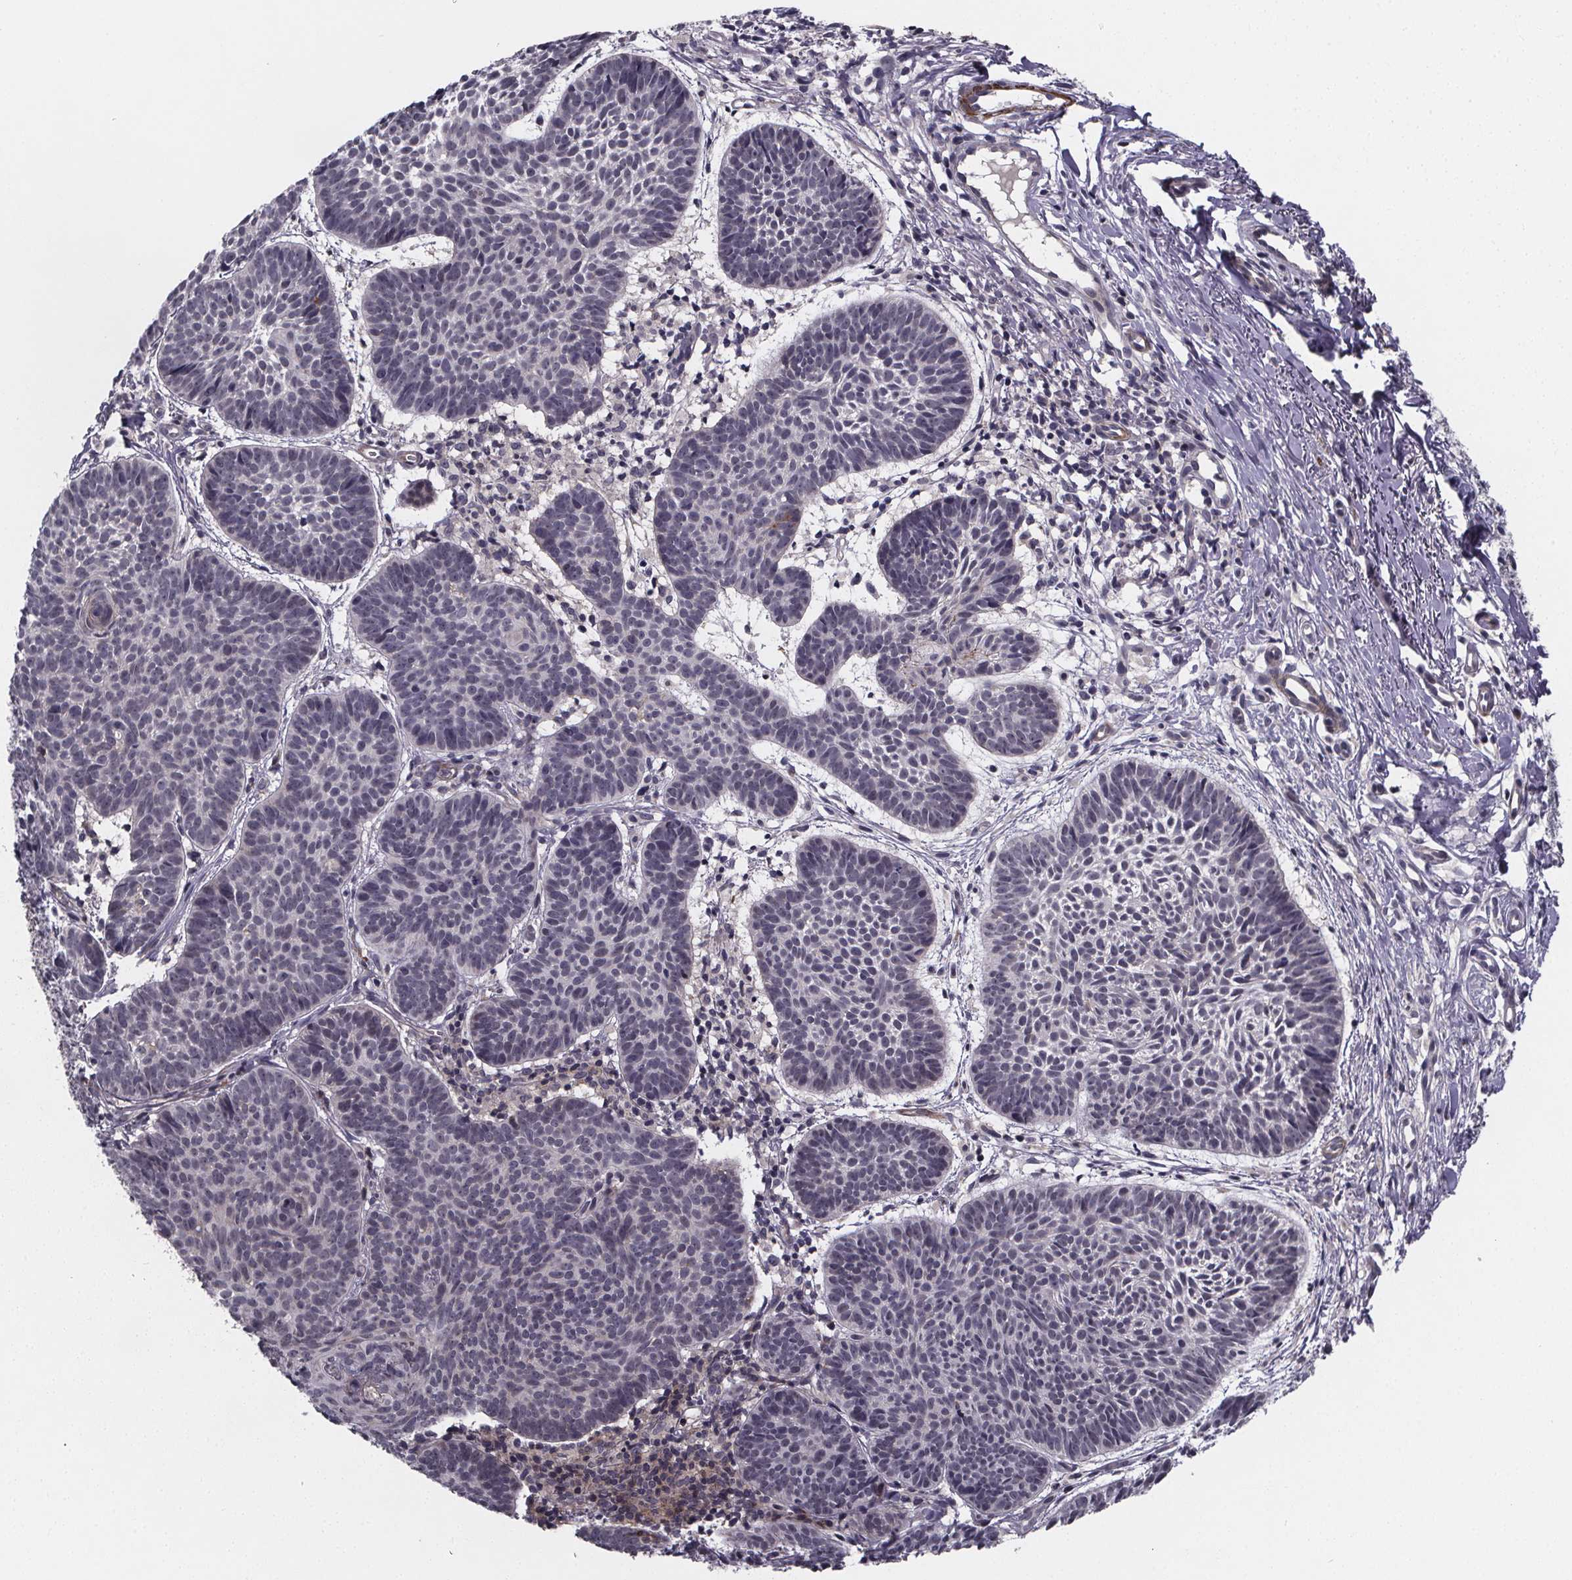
{"staining": {"intensity": "negative", "quantity": "none", "location": "none"}, "tissue": "skin cancer", "cell_type": "Tumor cells", "image_type": "cancer", "snomed": [{"axis": "morphology", "description": "Basal cell carcinoma"}, {"axis": "topography", "description": "Skin"}], "caption": "Tumor cells show no significant expression in skin cancer.", "gene": "FBXW2", "patient": {"sex": "male", "age": 72}}